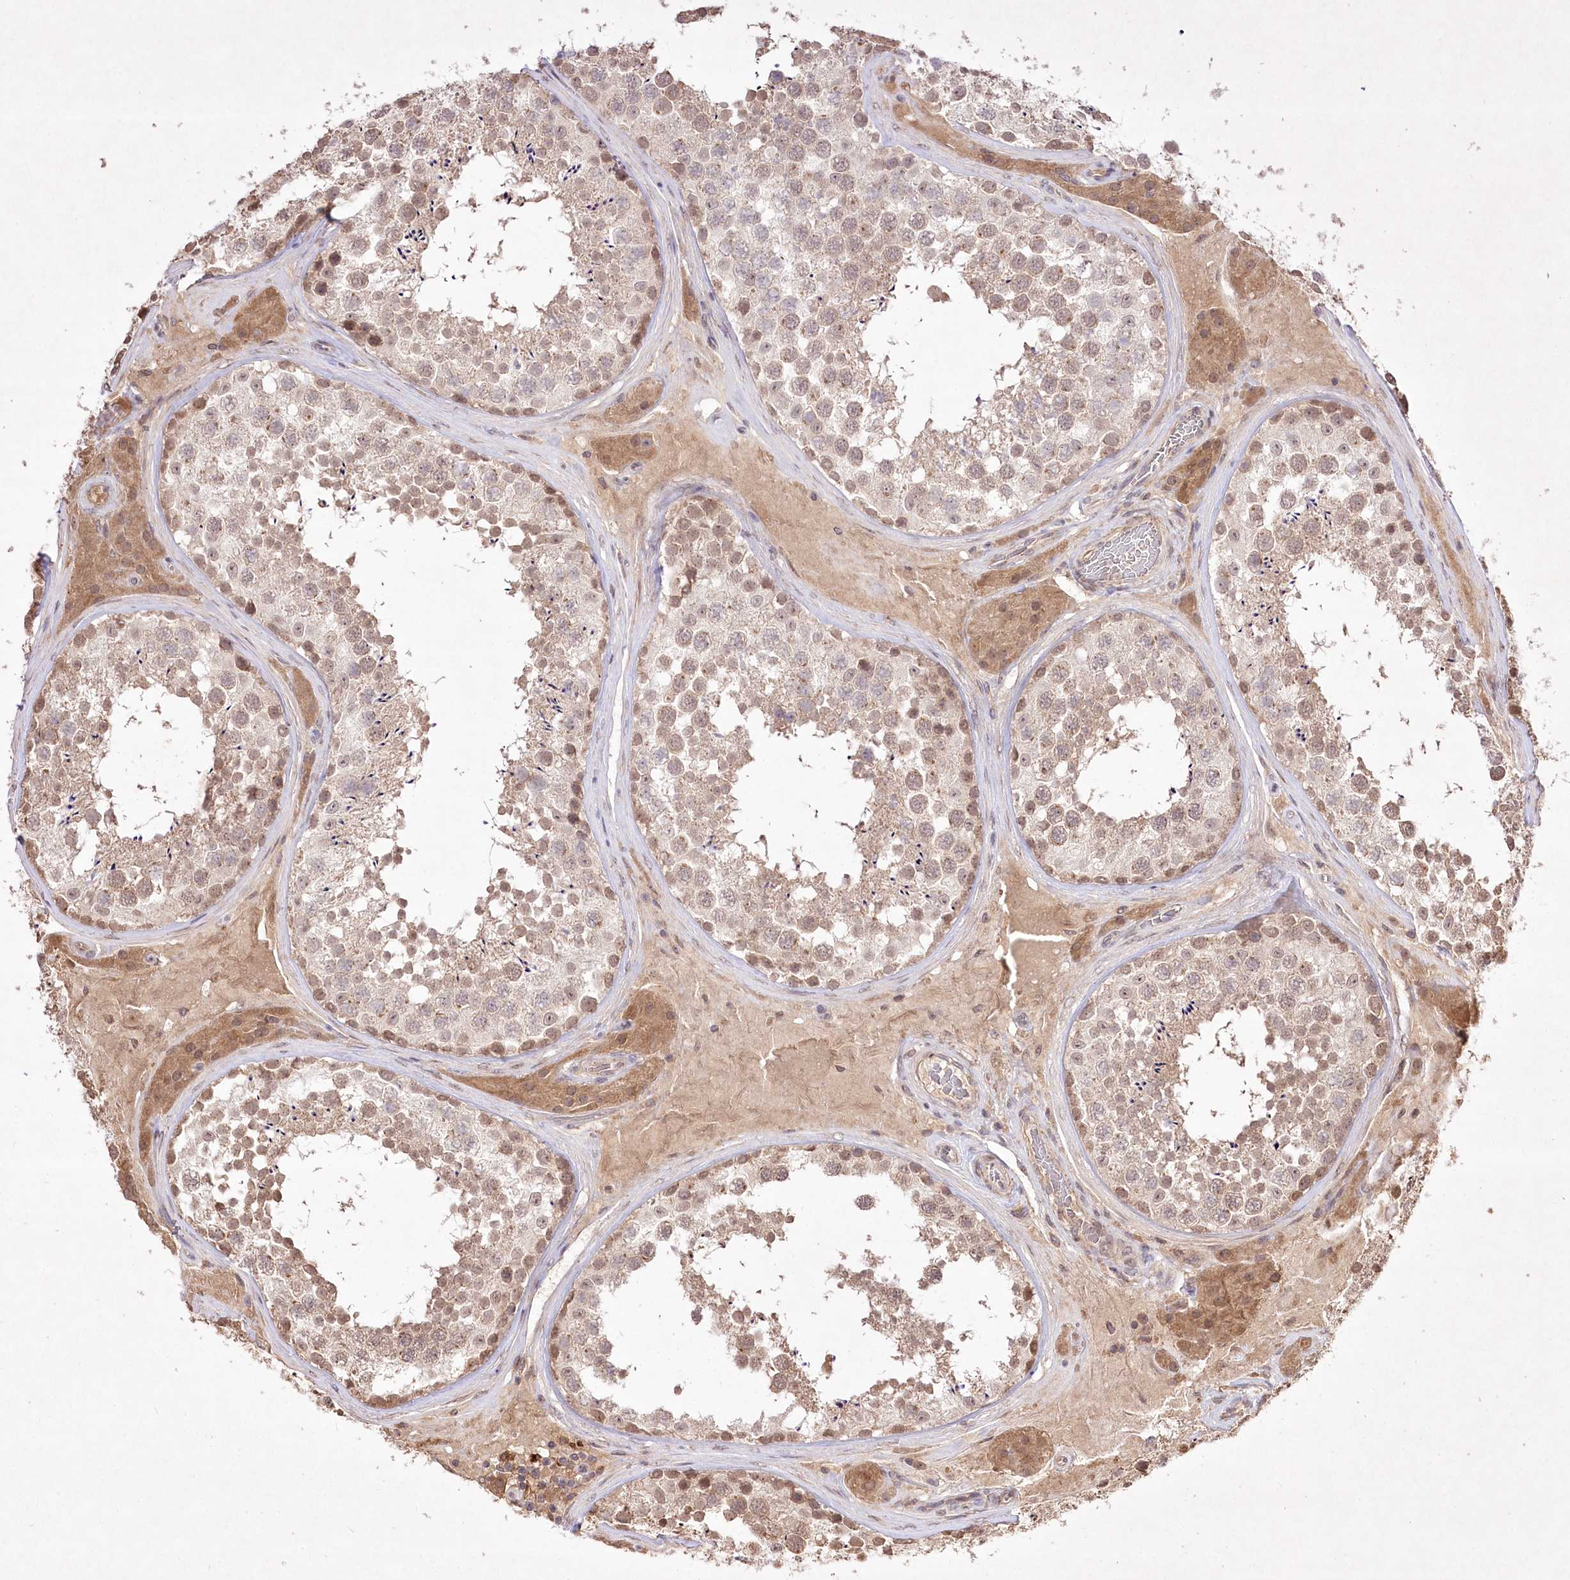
{"staining": {"intensity": "moderate", "quantity": ">75%", "location": "cytoplasmic/membranous,nuclear"}, "tissue": "testis", "cell_type": "Cells in seminiferous ducts", "image_type": "normal", "snomed": [{"axis": "morphology", "description": "Normal tissue, NOS"}, {"axis": "topography", "description": "Testis"}], "caption": "Testis stained for a protein (brown) demonstrates moderate cytoplasmic/membranous,nuclear positive staining in approximately >75% of cells in seminiferous ducts.", "gene": "HELT", "patient": {"sex": "male", "age": 46}}